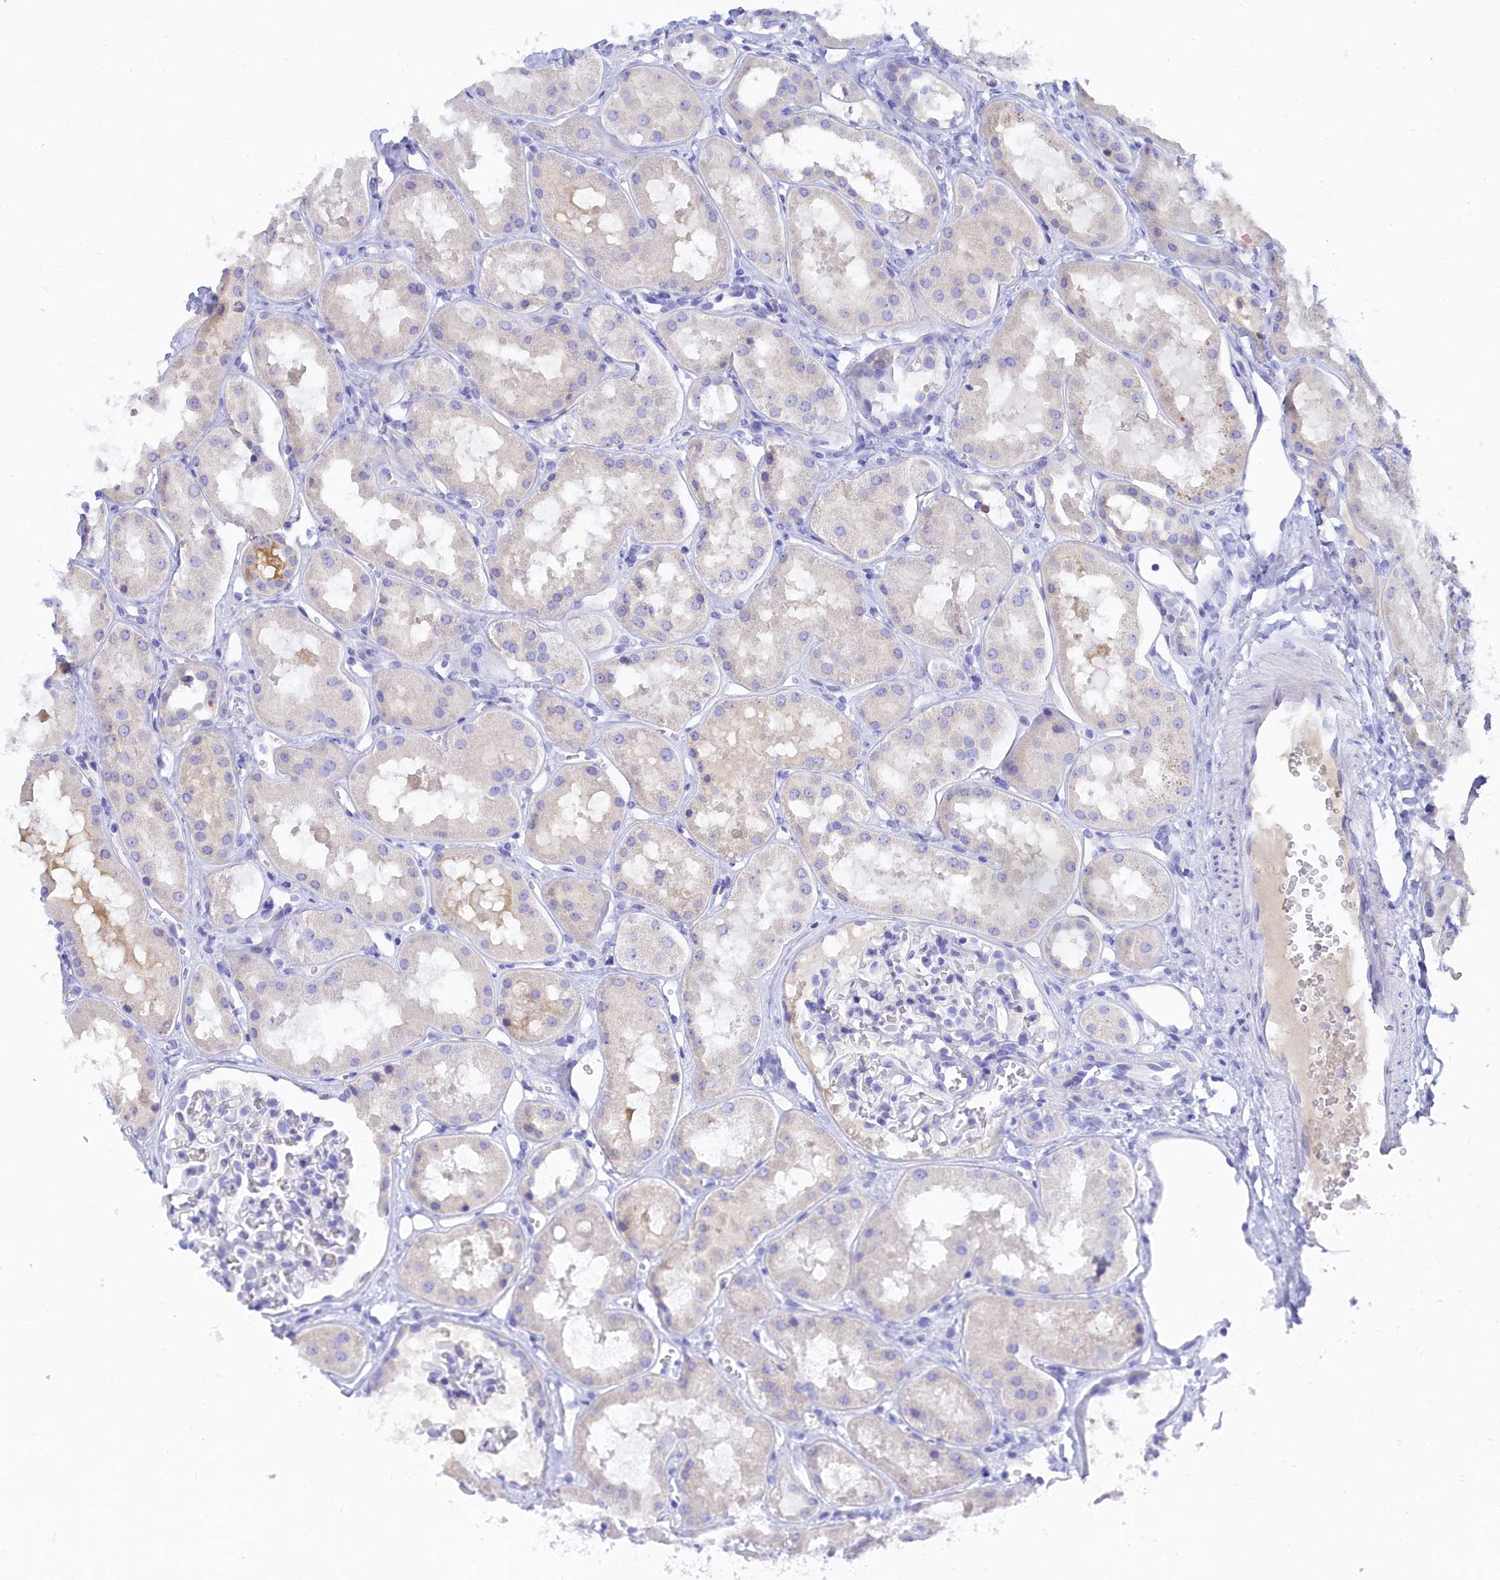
{"staining": {"intensity": "negative", "quantity": "none", "location": "none"}, "tissue": "kidney", "cell_type": "Cells in glomeruli", "image_type": "normal", "snomed": [{"axis": "morphology", "description": "Normal tissue, NOS"}, {"axis": "topography", "description": "Kidney"}], "caption": "This is an immunohistochemistry (IHC) photomicrograph of benign human kidney. There is no expression in cells in glomeruli.", "gene": "TRIM10", "patient": {"sex": "male", "age": 16}}